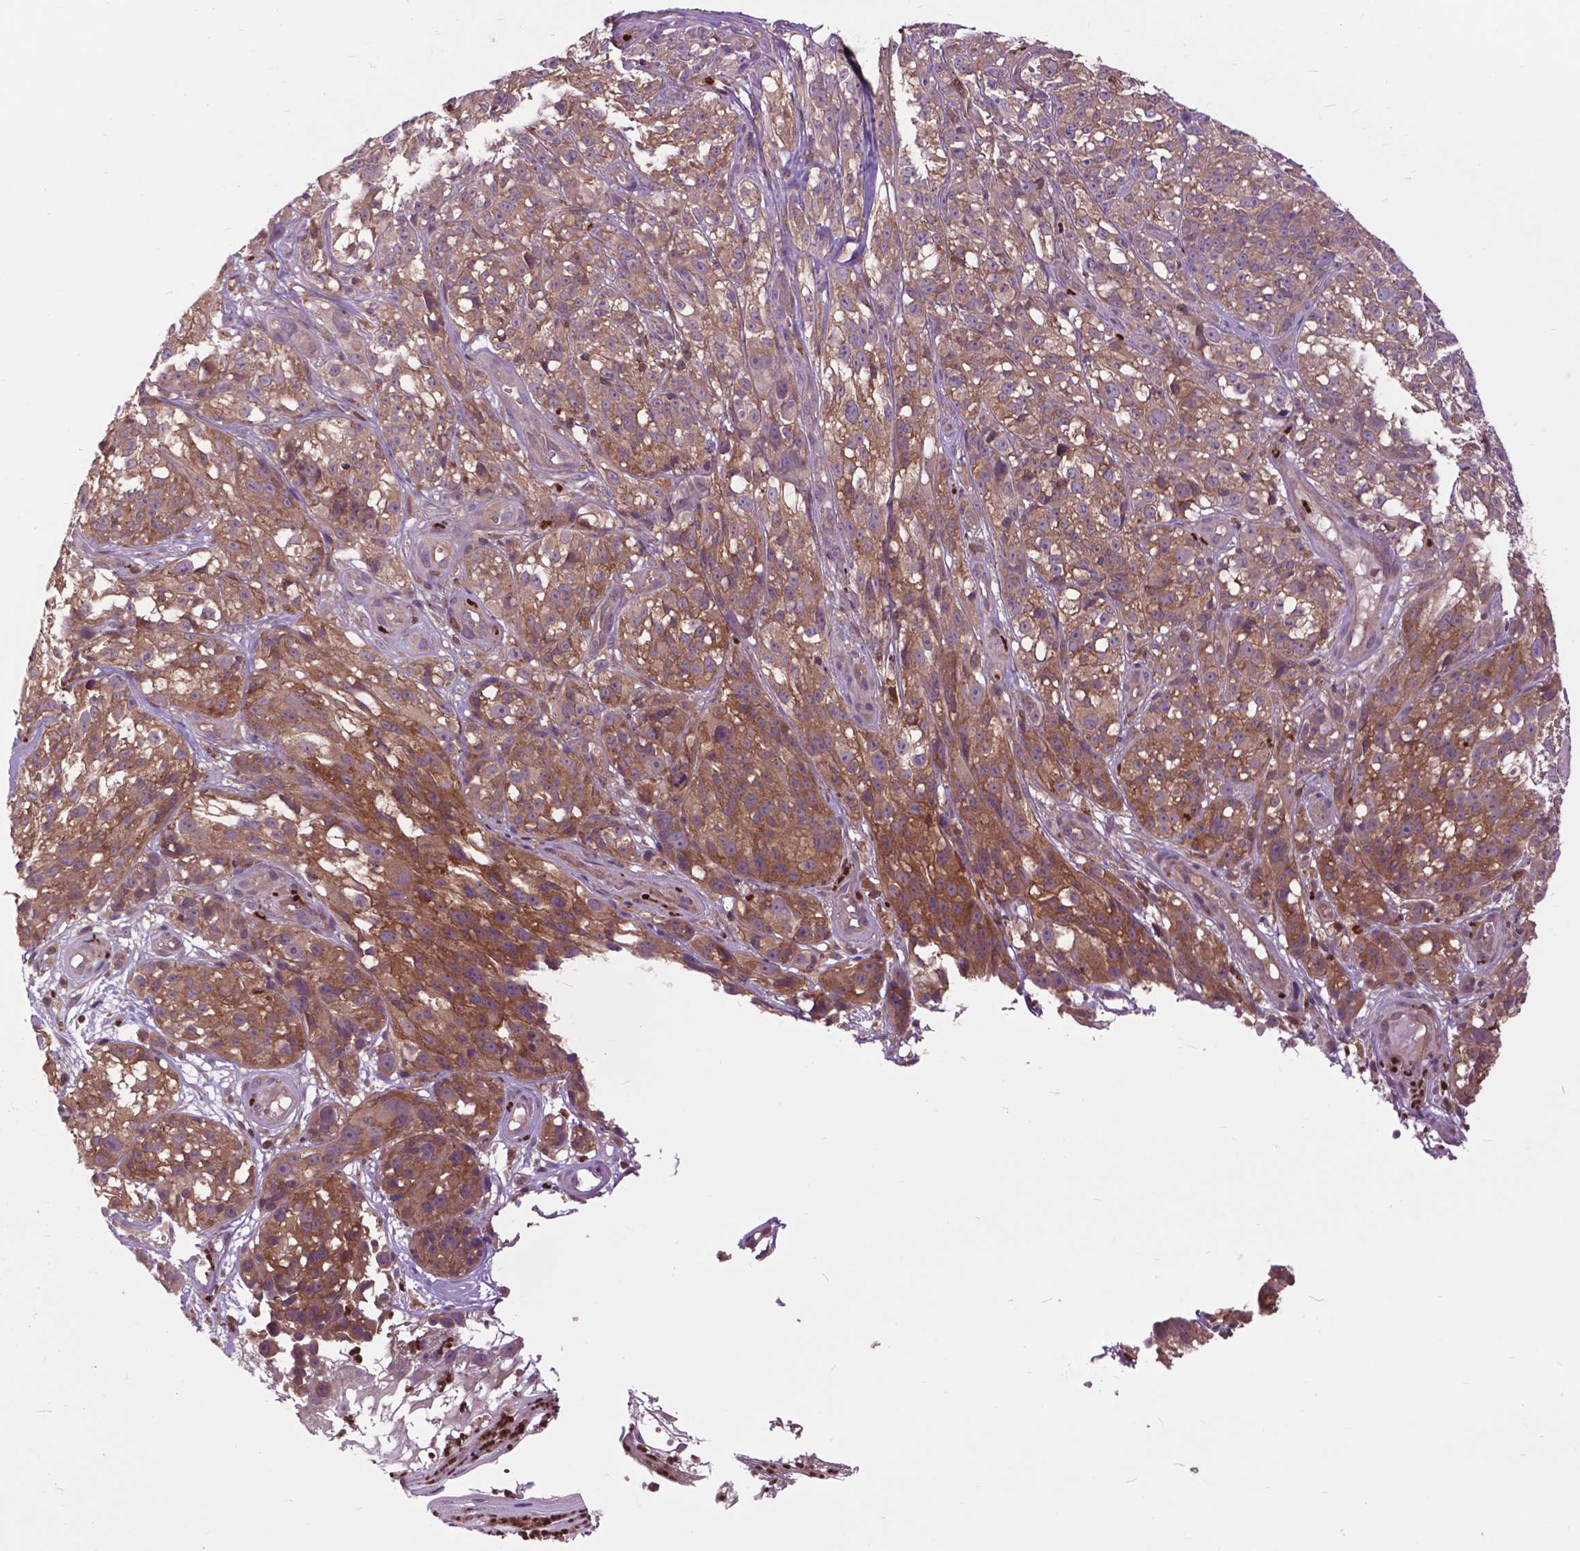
{"staining": {"intensity": "moderate", "quantity": ">75%", "location": "cytoplasmic/membranous"}, "tissue": "melanoma", "cell_type": "Tumor cells", "image_type": "cancer", "snomed": [{"axis": "morphology", "description": "Malignant melanoma, NOS"}, {"axis": "topography", "description": "Skin"}], "caption": "Malignant melanoma tissue reveals moderate cytoplasmic/membranous positivity in approximately >75% of tumor cells", "gene": "ARAF", "patient": {"sex": "female", "age": 85}}